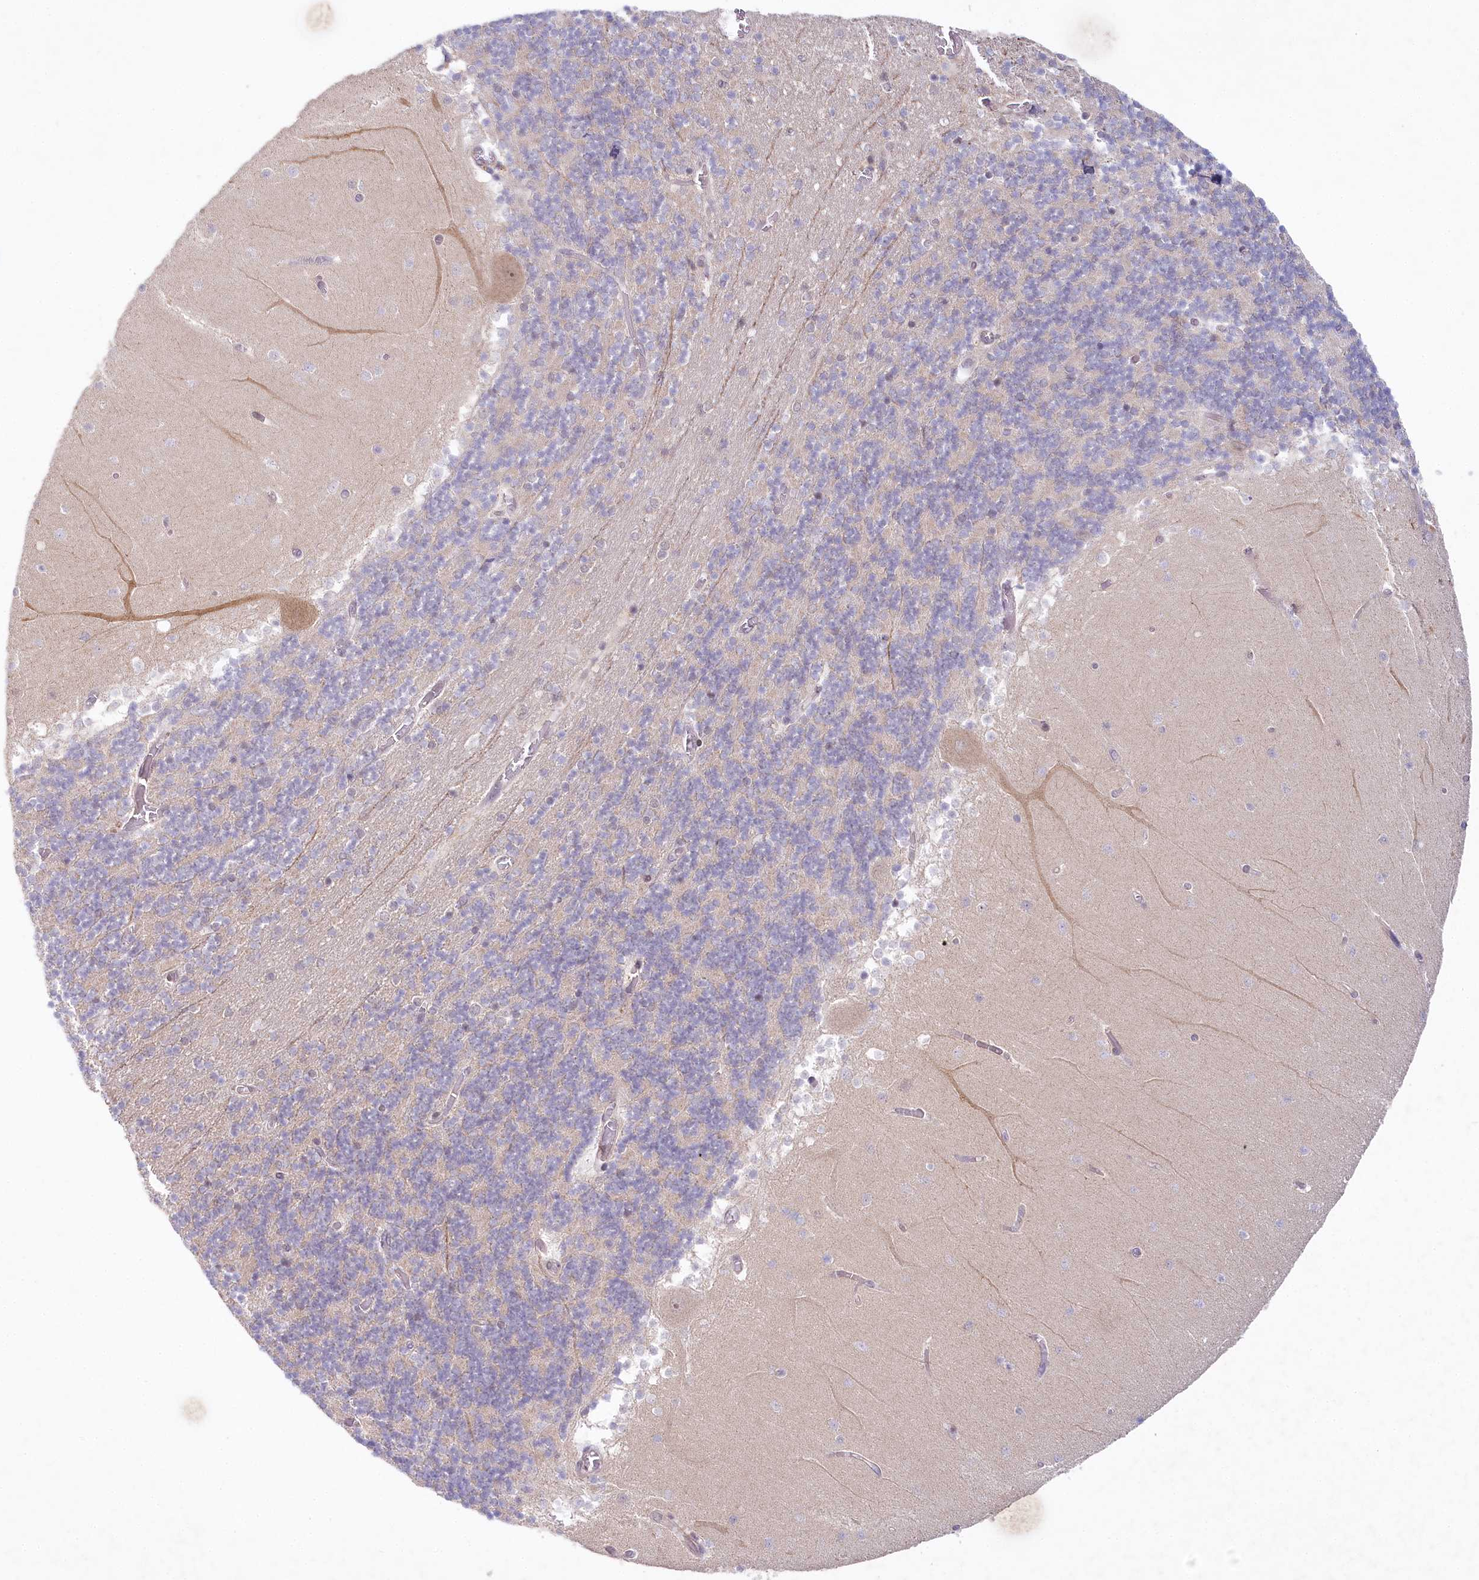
{"staining": {"intensity": "weak", "quantity": "<25%", "location": "nuclear"}, "tissue": "cerebellum", "cell_type": "Cells in granular layer", "image_type": "normal", "snomed": [{"axis": "morphology", "description": "Normal tissue, NOS"}, {"axis": "topography", "description": "Cerebellum"}], "caption": "The immunohistochemistry (IHC) image has no significant expression in cells in granular layer of cerebellum.", "gene": "AMTN", "patient": {"sex": "female", "age": 28}}